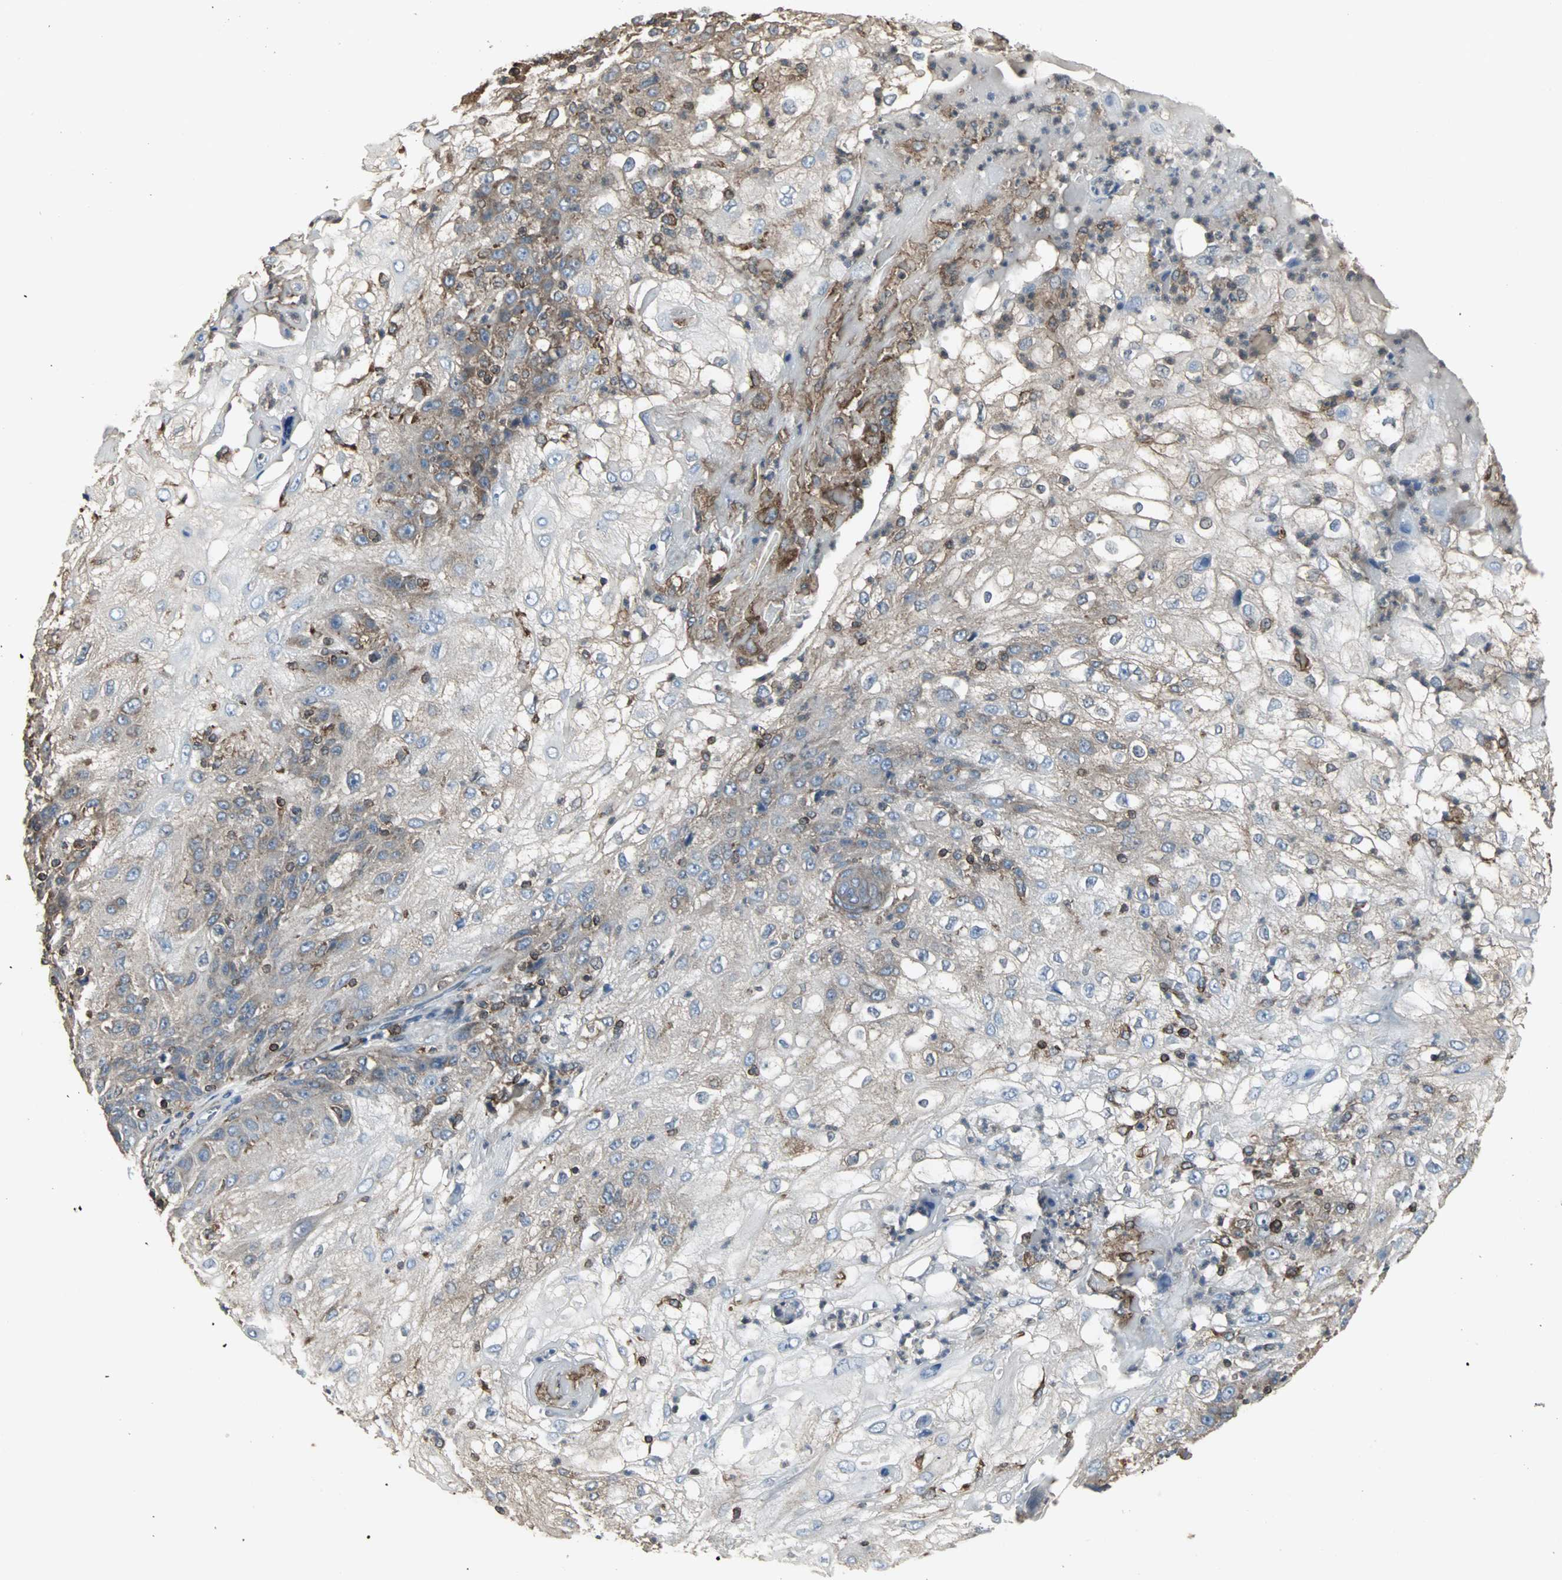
{"staining": {"intensity": "moderate", "quantity": "<25%", "location": "cytoplasmic/membranous"}, "tissue": "skin cancer", "cell_type": "Tumor cells", "image_type": "cancer", "snomed": [{"axis": "morphology", "description": "Normal tissue, NOS"}, {"axis": "morphology", "description": "Squamous cell carcinoma, NOS"}, {"axis": "topography", "description": "Skin"}], "caption": "About <25% of tumor cells in human skin squamous cell carcinoma display moderate cytoplasmic/membranous protein expression as visualized by brown immunohistochemical staining.", "gene": "LRRFIP1", "patient": {"sex": "female", "age": 83}}